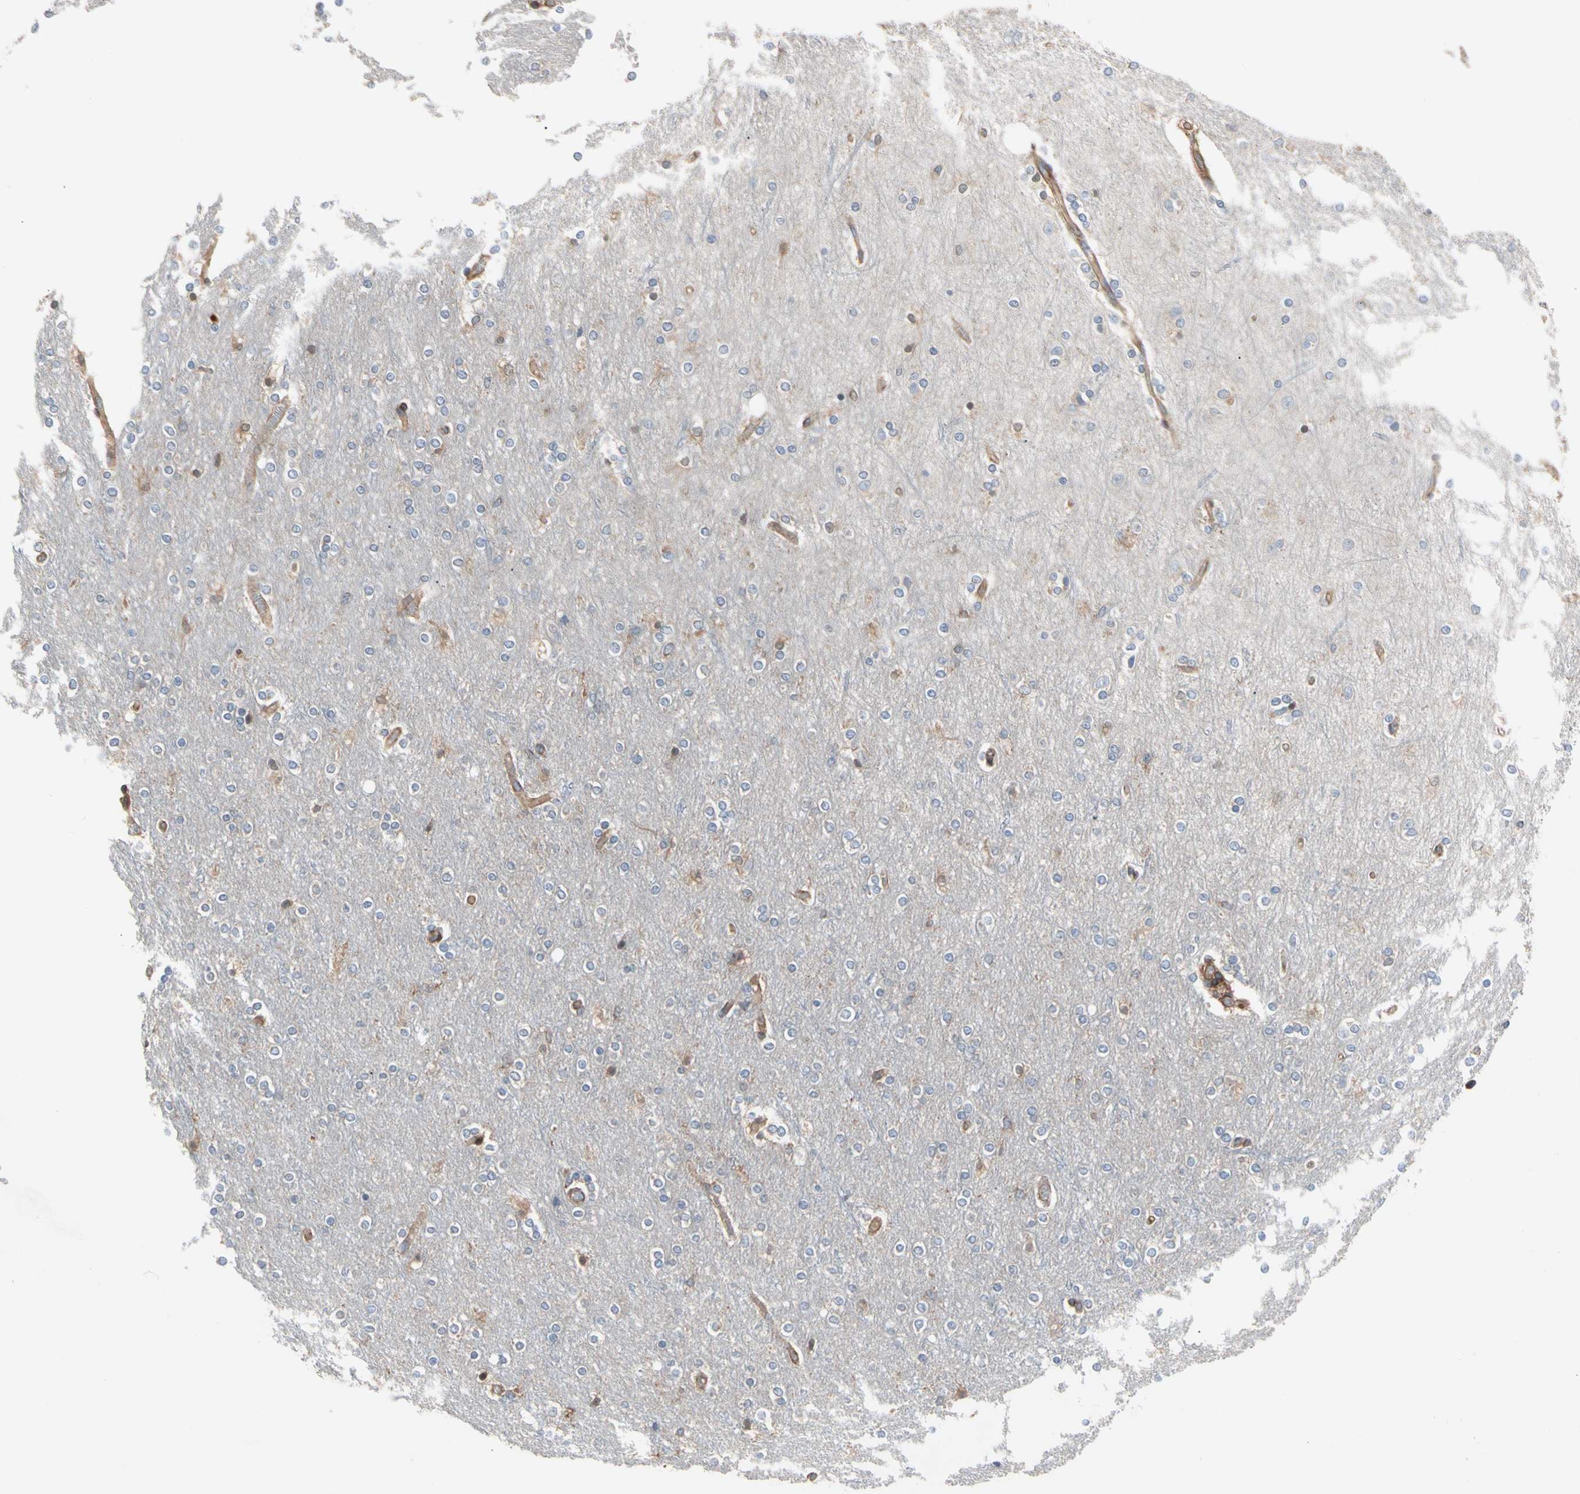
{"staining": {"intensity": "strong", "quantity": ">75%", "location": "cytoplasmic/membranous"}, "tissue": "cerebral cortex", "cell_type": "Endothelial cells", "image_type": "normal", "snomed": [{"axis": "morphology", "description": "Normal tissue, NOS"}, {"axis": "topography", "description": "Cerebral cortex"}], "caption": "Cerebral cortex stained for a protein shows strong cytoplasmic/membranous positivity in endothelial cells. (Stains: DAB in brown, nuclei in blue, Microscopy: brightfield microscopy at high magnification).", "gene": "ROCK1", "patient": {"sex": "female", "age": 54}}